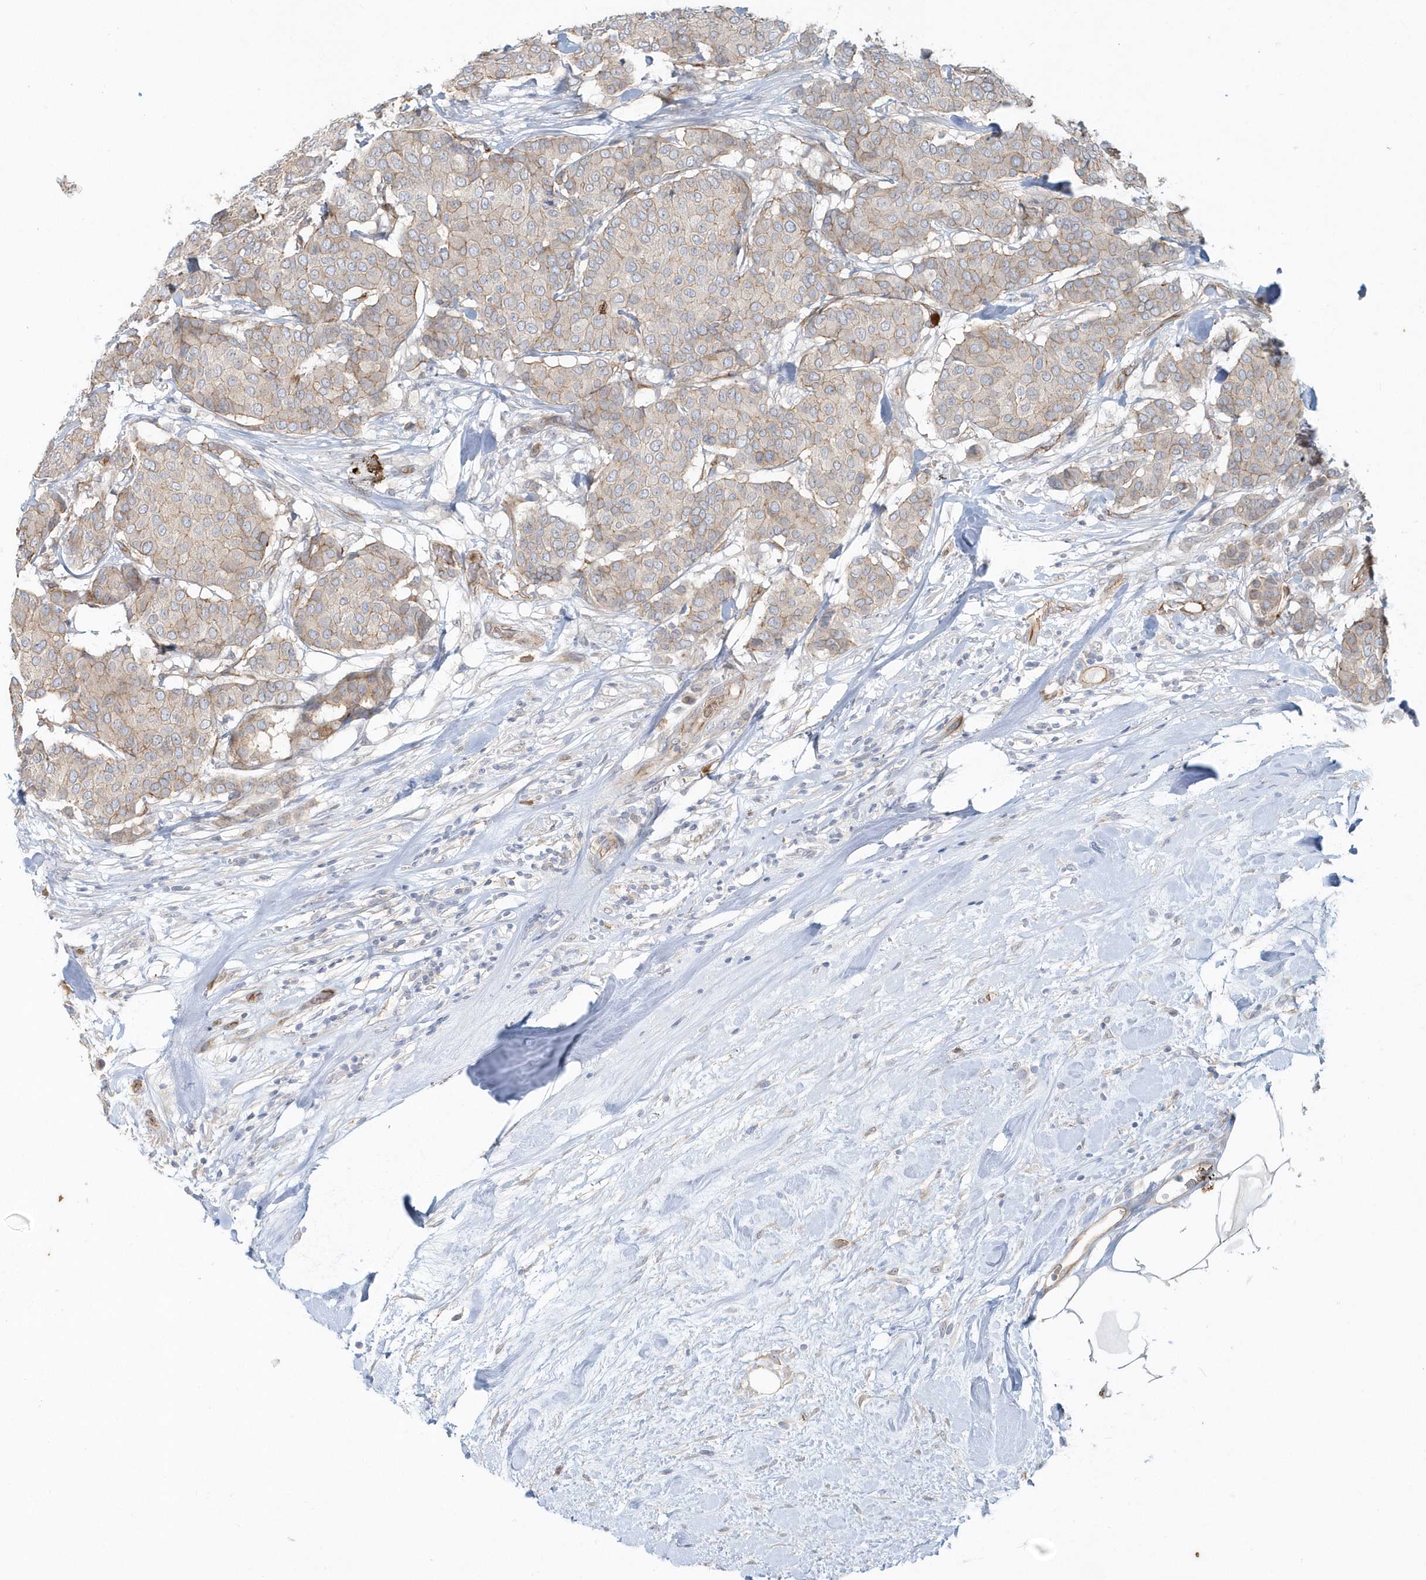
{"staining": {"intensity": "weak", "quantity": "<25%", "location": "cytoplasmic/membranous"}, "tissue": "breast cancer", "cell_type": "Tumor cells", "image_type": "cancer", "snomed": [{"axis": "morphology", "description": "Duct carcinoma"}, {"axis": "topography", "description": "Breast"}], "caption": "Photomicrograph shows no protein positivity in tumor cells of breast cancer (infiltrating ductal carcinoma) tissue.", "gene": "DNAH1", "patient": {"sex": "female", "age": 75}}